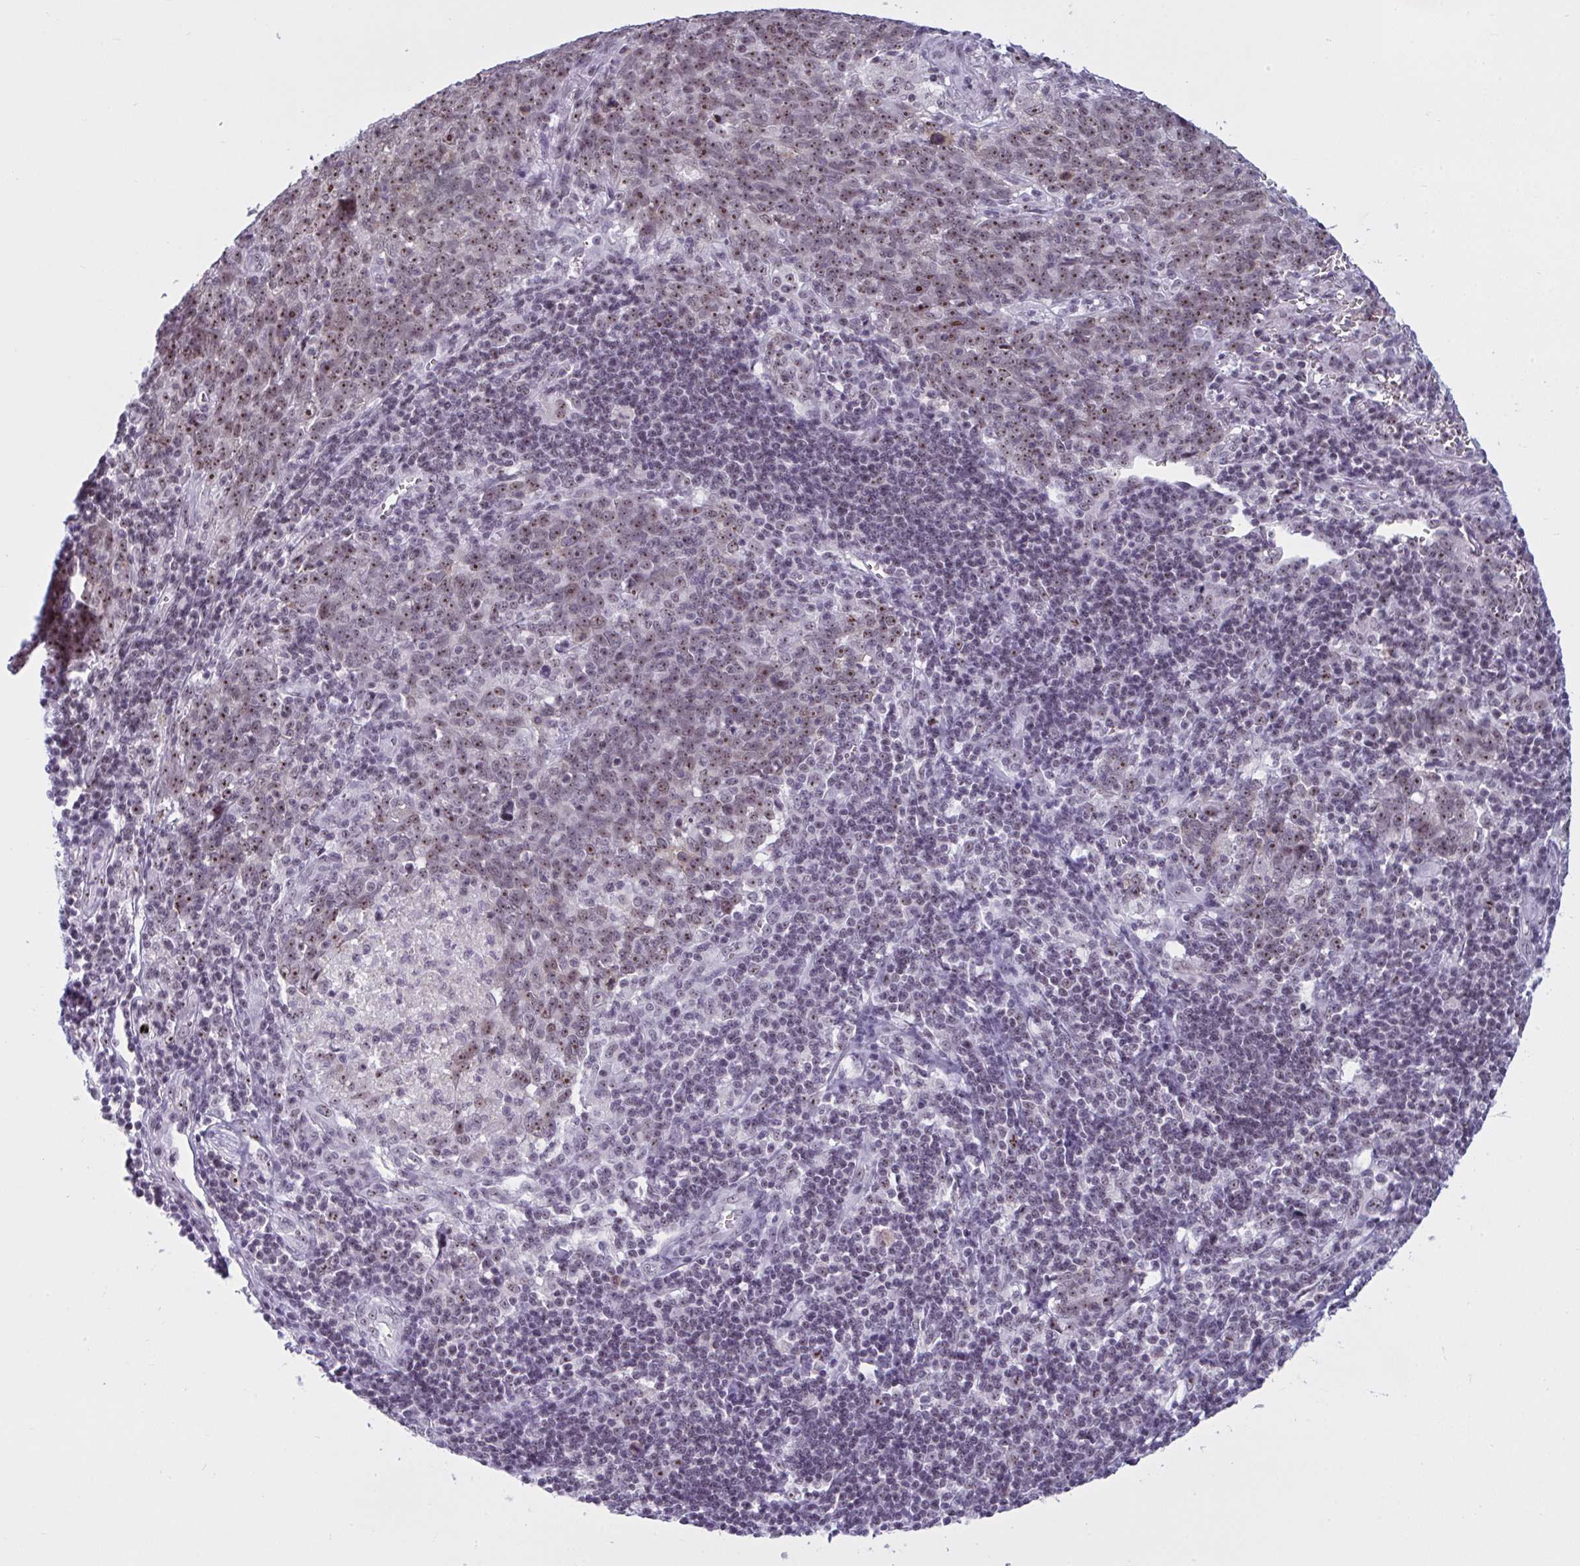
{"staining": {"intensity": "weak", "quantity": ">75%", "location": "nuclear"}, "tissue": "lung cancer", "cell_type": "Tumor cells", "image_type": "cancer", "snomed": [{"axis": "morphology", "description": "Squamous cell carcinoma, NOS"}, {"axis": "topography", "description": "Lung"}], "caption": "Immunohistochemistry (IHC) micrograph of human squamous cell carcinoma (lung) stained for a protein (brown), which reveals low levels of weak nuclear staining in approximately >75% of tumor cells.", "gene": "TGM6", "patient": {"sex": "female", "age": 72}}